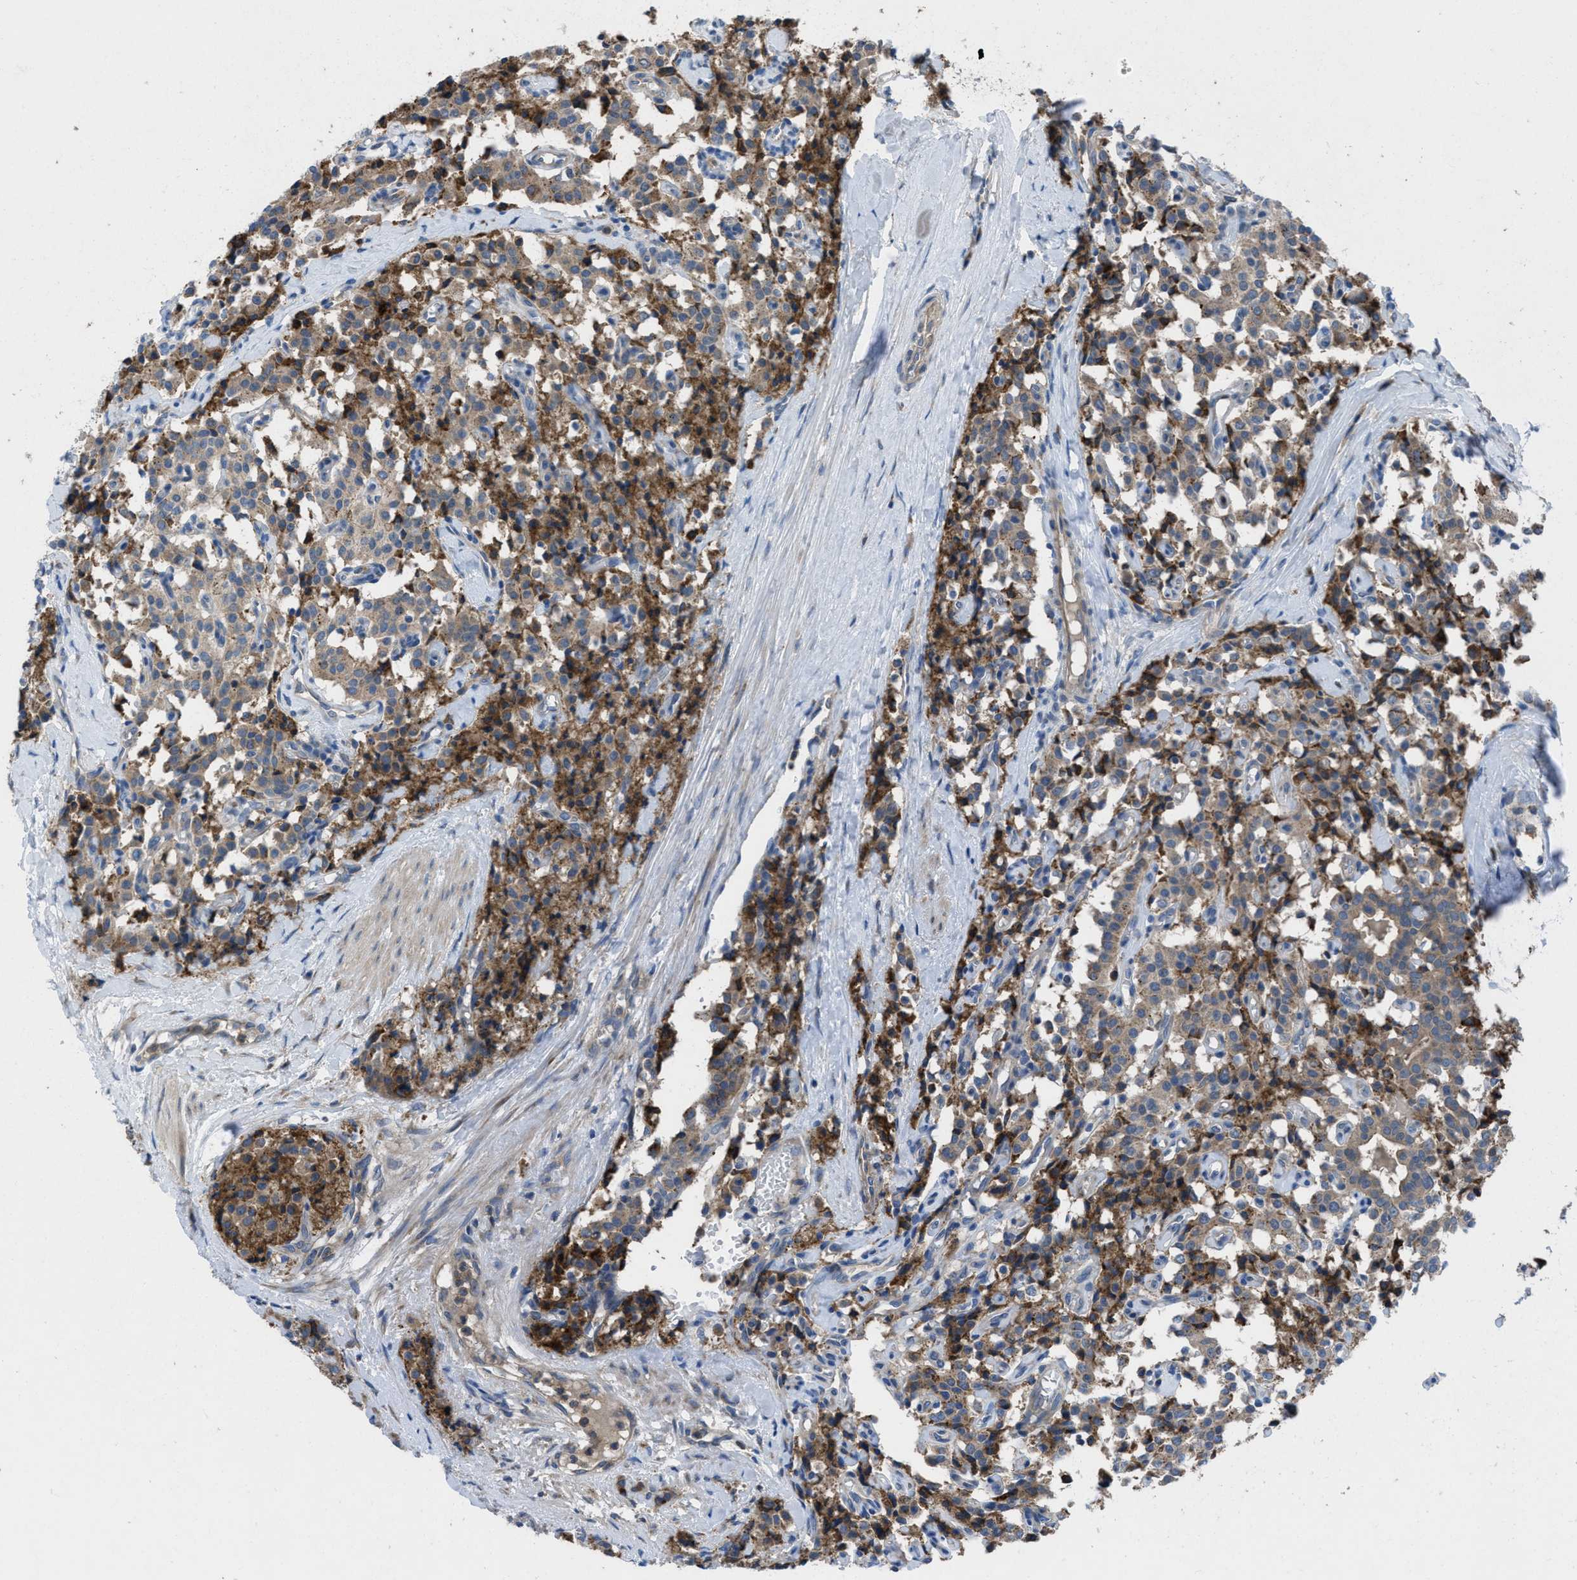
{"staining": {"intensity": "moderate", "quantity": "25%-75%", "location": "cytoplasmic/membranous"}, "tissue": "carcinoid", "cell_type": "Tumor cells", "image_type": "cancer", "snomed": [{"axis": "morphology", "description": "Carcinoid, malignant, NOS"}, {"axis": "topography", "description": "Lung"}], "caption": "The micrograph shows a brown stain indicating the presence of a protein in the cytoplasmic/membranous of tumor cells in carcinoid (malignant).", "gene": "MAP3K20", "patient": {"sex": "male", "age": 30}}